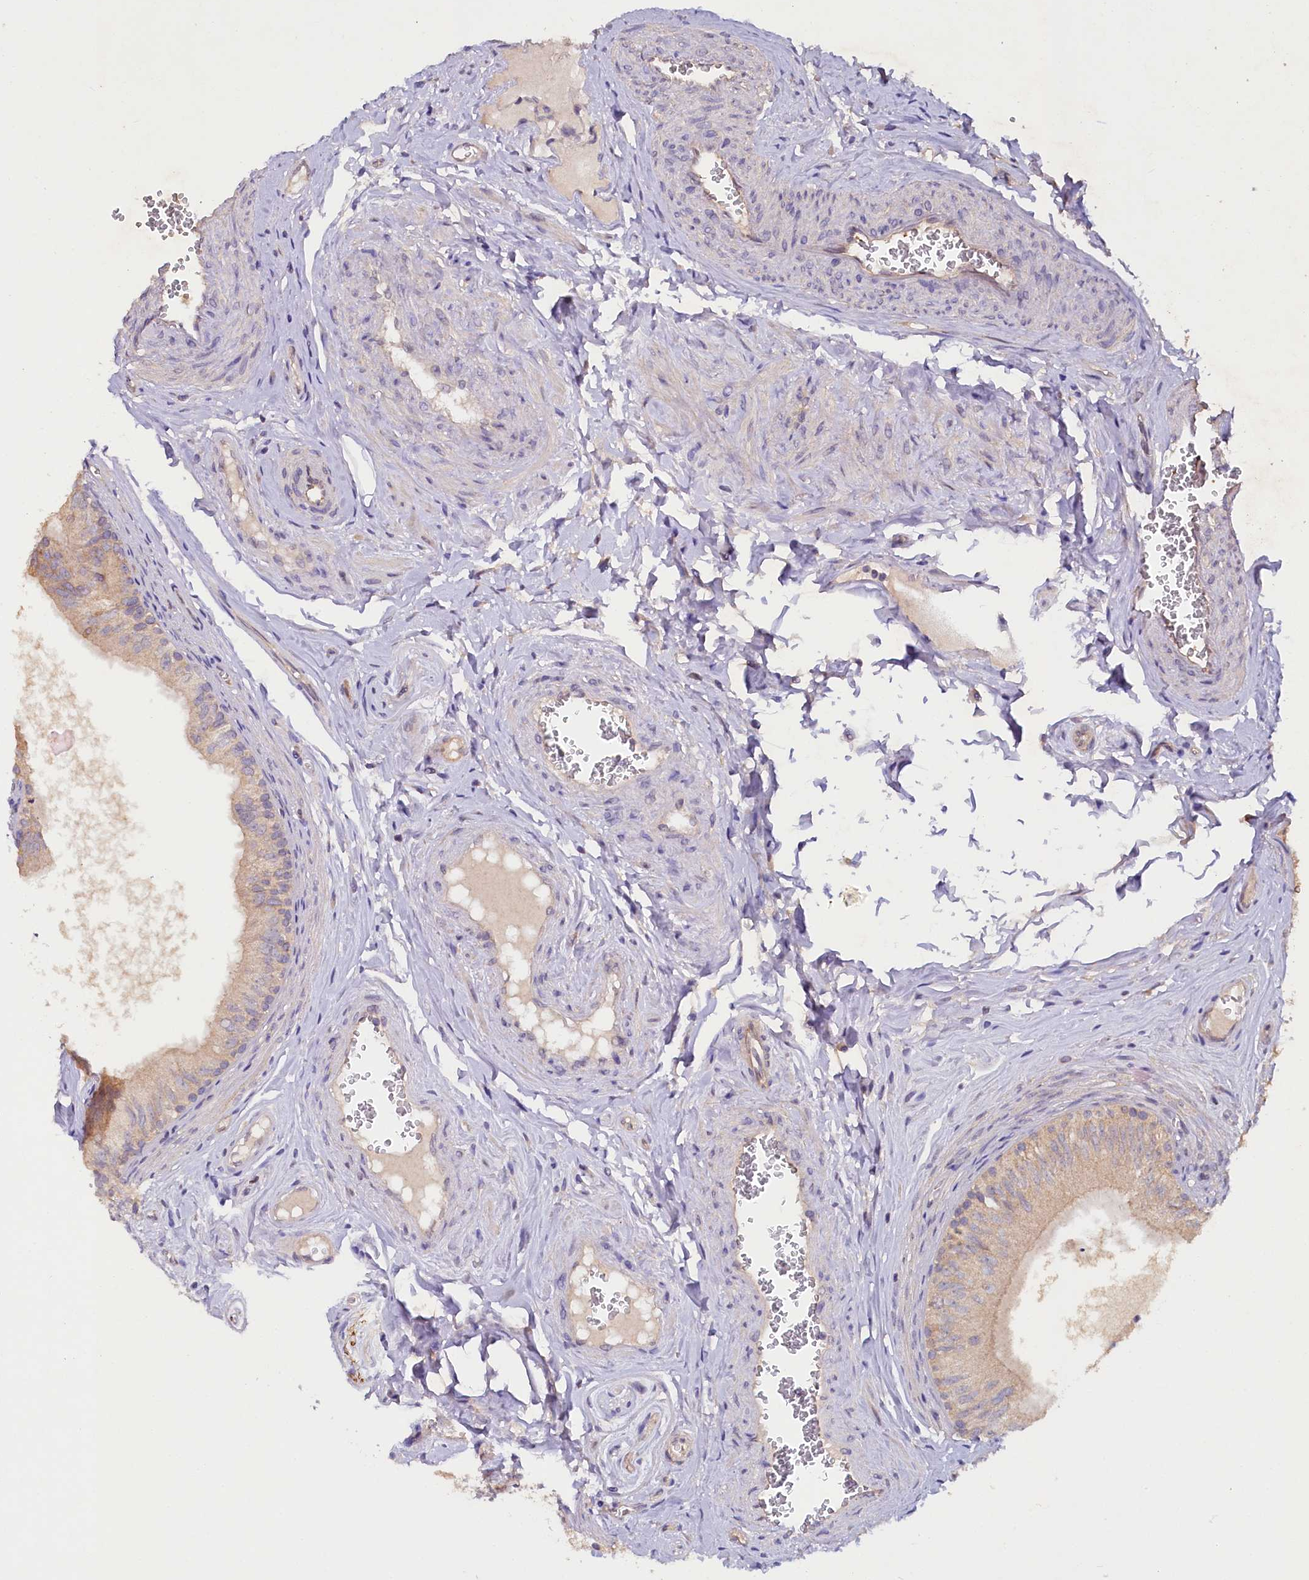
{"staining": {"intensity": "moderate", "quantity": "<25%", "location": "cytoplasmic/membranous"}, "tissue": "epididymis", "cell_type": "Glandular cells", "image_type": "normal", "snomed": [{"axis": "morphology", "description": "Normal tissue, NOS"}, {"axis": "topography", "description": "Epididymis"}], "caption": "Immunohistochemistry (IHC) photomicrograph of benign epididymis: human epididymis stained using immunohistochemistry (IHC) reveals low levels of moderate protein expression localized specifically in the cytoplasmic/membranous of glandular cells, appearing as a cytoplasmic/membranous brown color.", "gene": "ETFBKMT", "patient": {"sex": "male", "age": 46}}